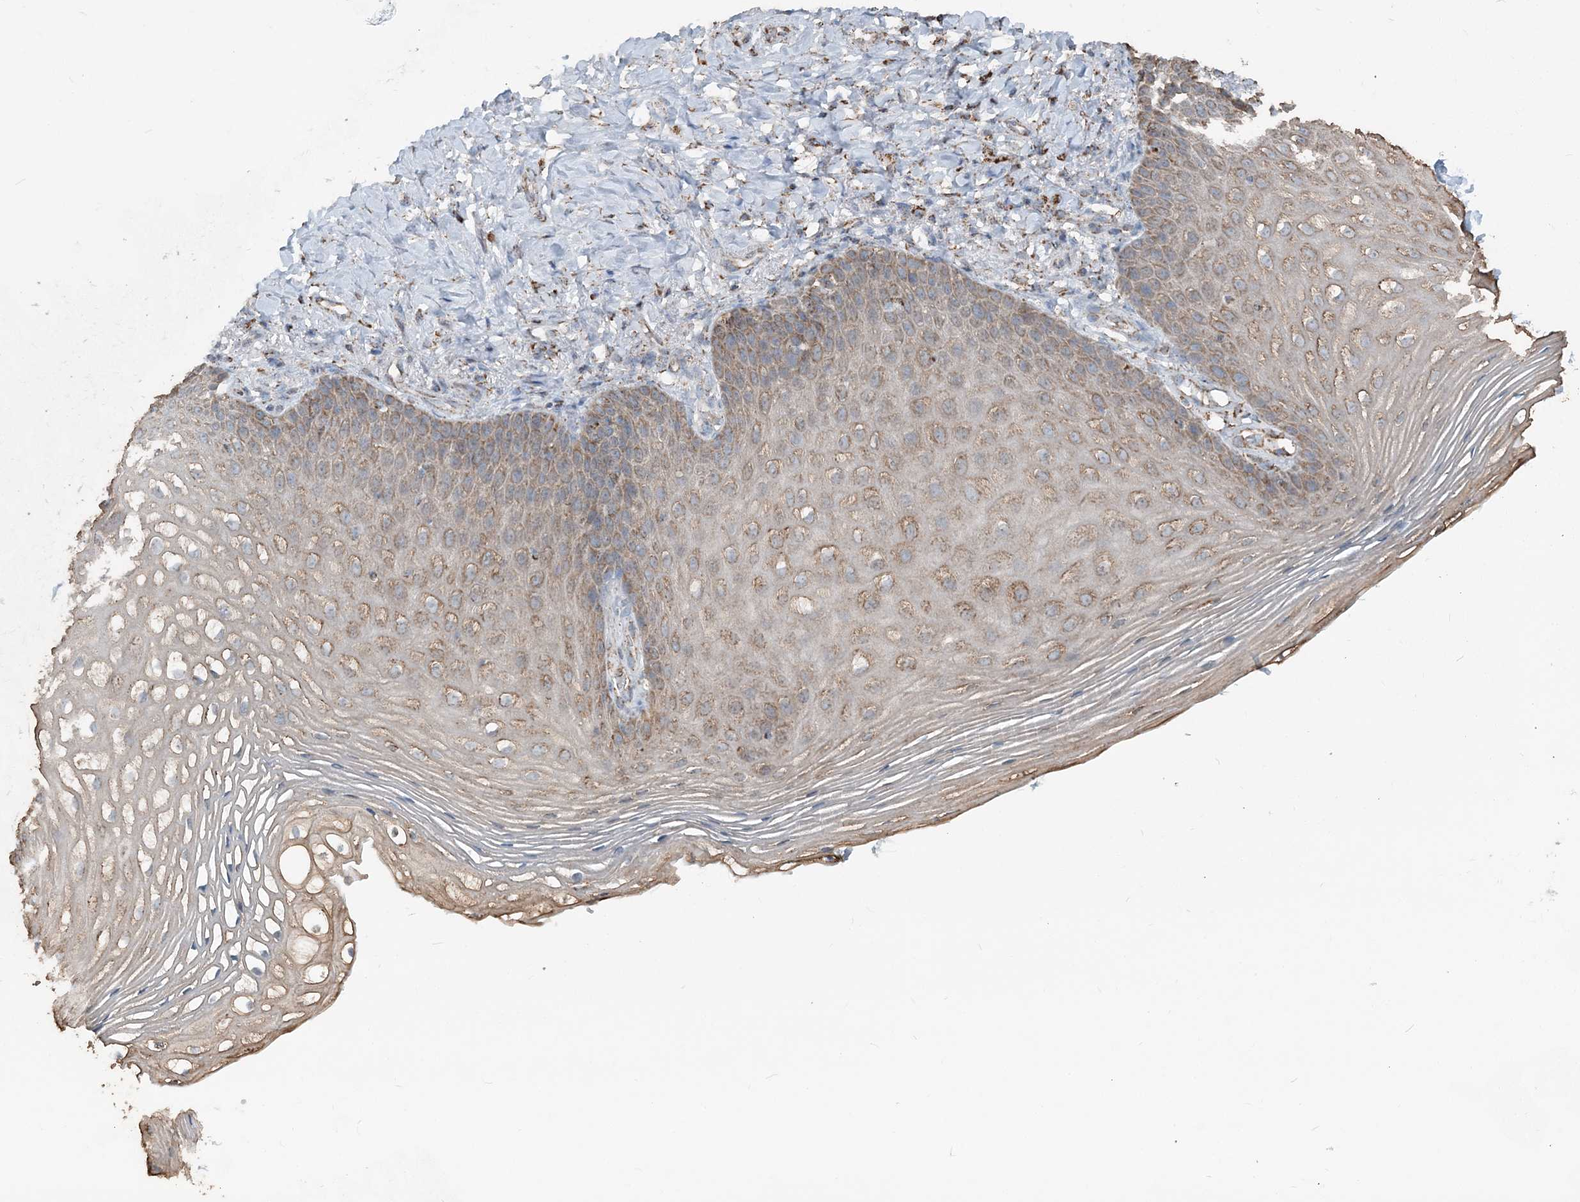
{"staining": {"intensity": "moderate", "quantity": ">75%", "location": "cytoplasmic/membranous"}, "tissue": "vagina", "cell_type": "Squamous epithelial cells", "image_type": "normal", "snomed": [{"axis": "morphology", "description": "Normal tissue, NOS"}, {"axis": "topography", "description": "Vagina"}], "caption": "The image displays immunohistochemical staining of benign vagina. There is moderate cytoplasmic/membranous expression is present in about >75% of squamous epithelial cells.", "gene": "SUCLG1", "patient": {"sex": "female", "age": 60}}